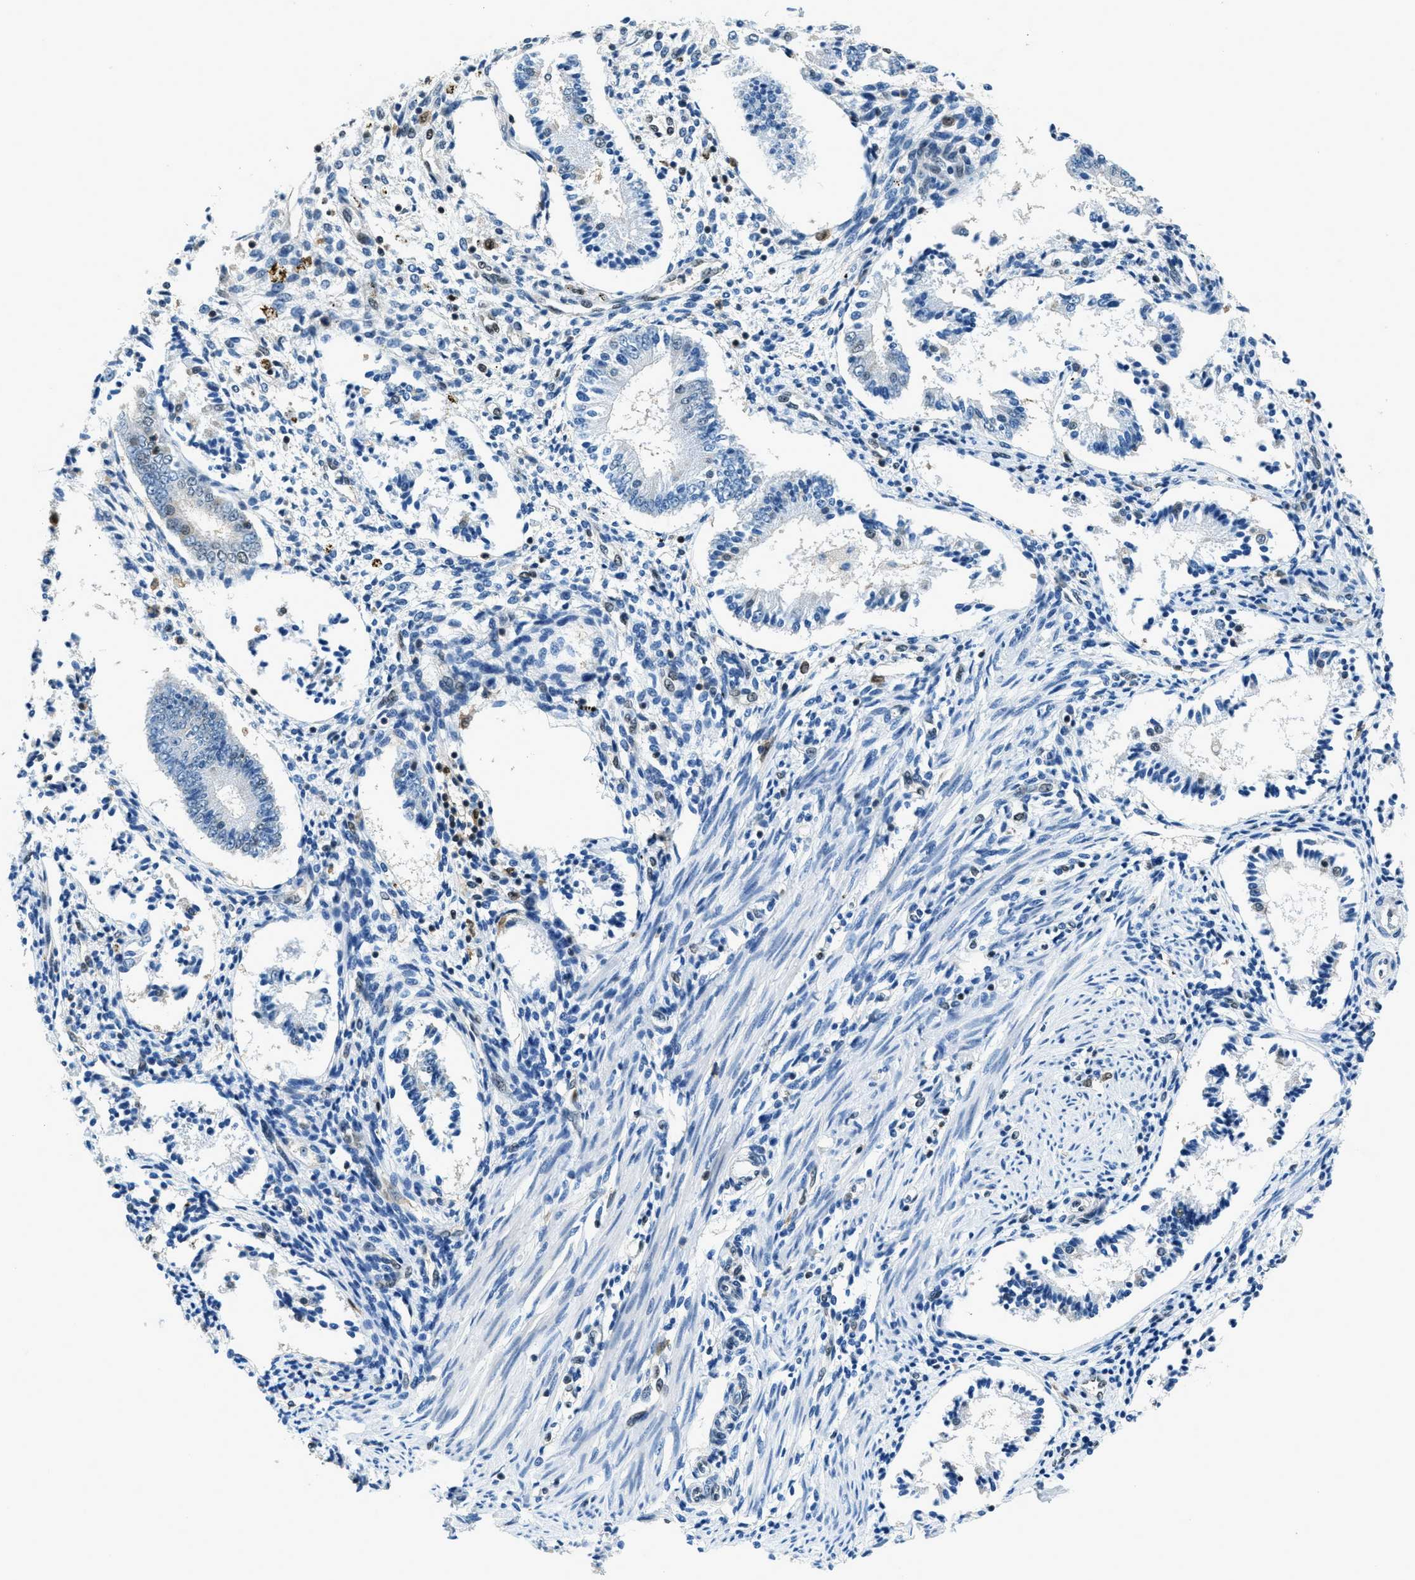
{"staining": {"intensity": "weak", "quantity": "25%-75%", "location": "nuclear"}, "tissue": "endometrium", "cell_type": "Cells in endometrial stroma", "image_type": "normal", "snomed": [{"axis": "morphology", "description": "Normal tissue, NOS"}, {"axis": "topography", "description": "Endometrium"}], "caption": "Protein expression by immunohistochemistry demonstrates weak nuclear staining in about 25%-75% of cells in endometrial stroma in normal endometrium.", "gene": "OGFR", "patient": {"sex": "female", "age": 42}}